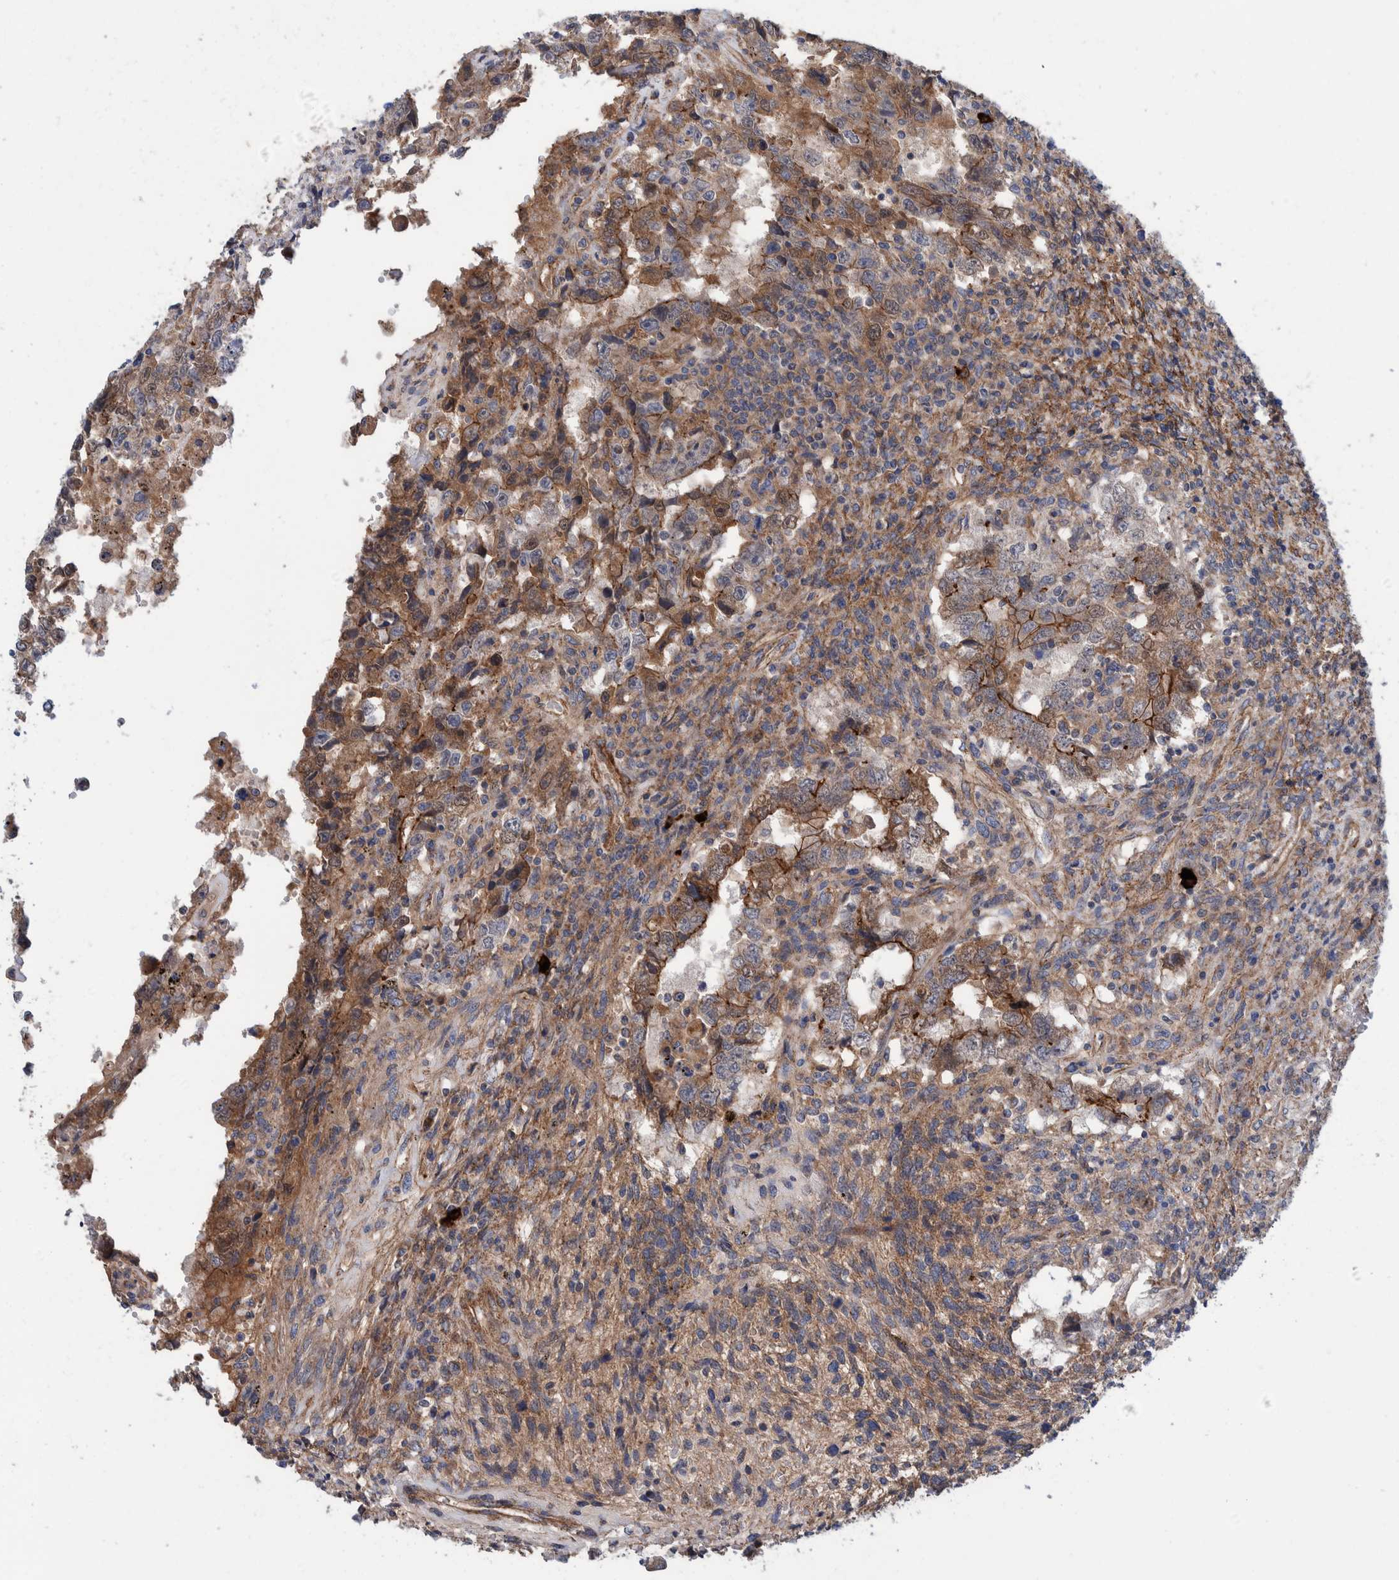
{"staining": {"intensity": "moderate", "quantity": "25%-75%", "location": "cytoplasmic/membranous,nuclear"}, "tissue": "testis cancer", "cell_type": "Tumor cells", "image_type": "cancer", "snomed": [{"axis": "morphology", "description": "Carcinoma, Embryonal, NOS"}, {"axis": "topography", "description": "Testis"}], "caption": "Immunohistochemical staining of testis cancer demonstrates medium levels of moderate cytoplasmic/membranous and nuclear protein positivity in approximately 25%-75% of tumor cells.", "gene": "SLC25A10", "patient": {"sex": "male", "age": 26}}